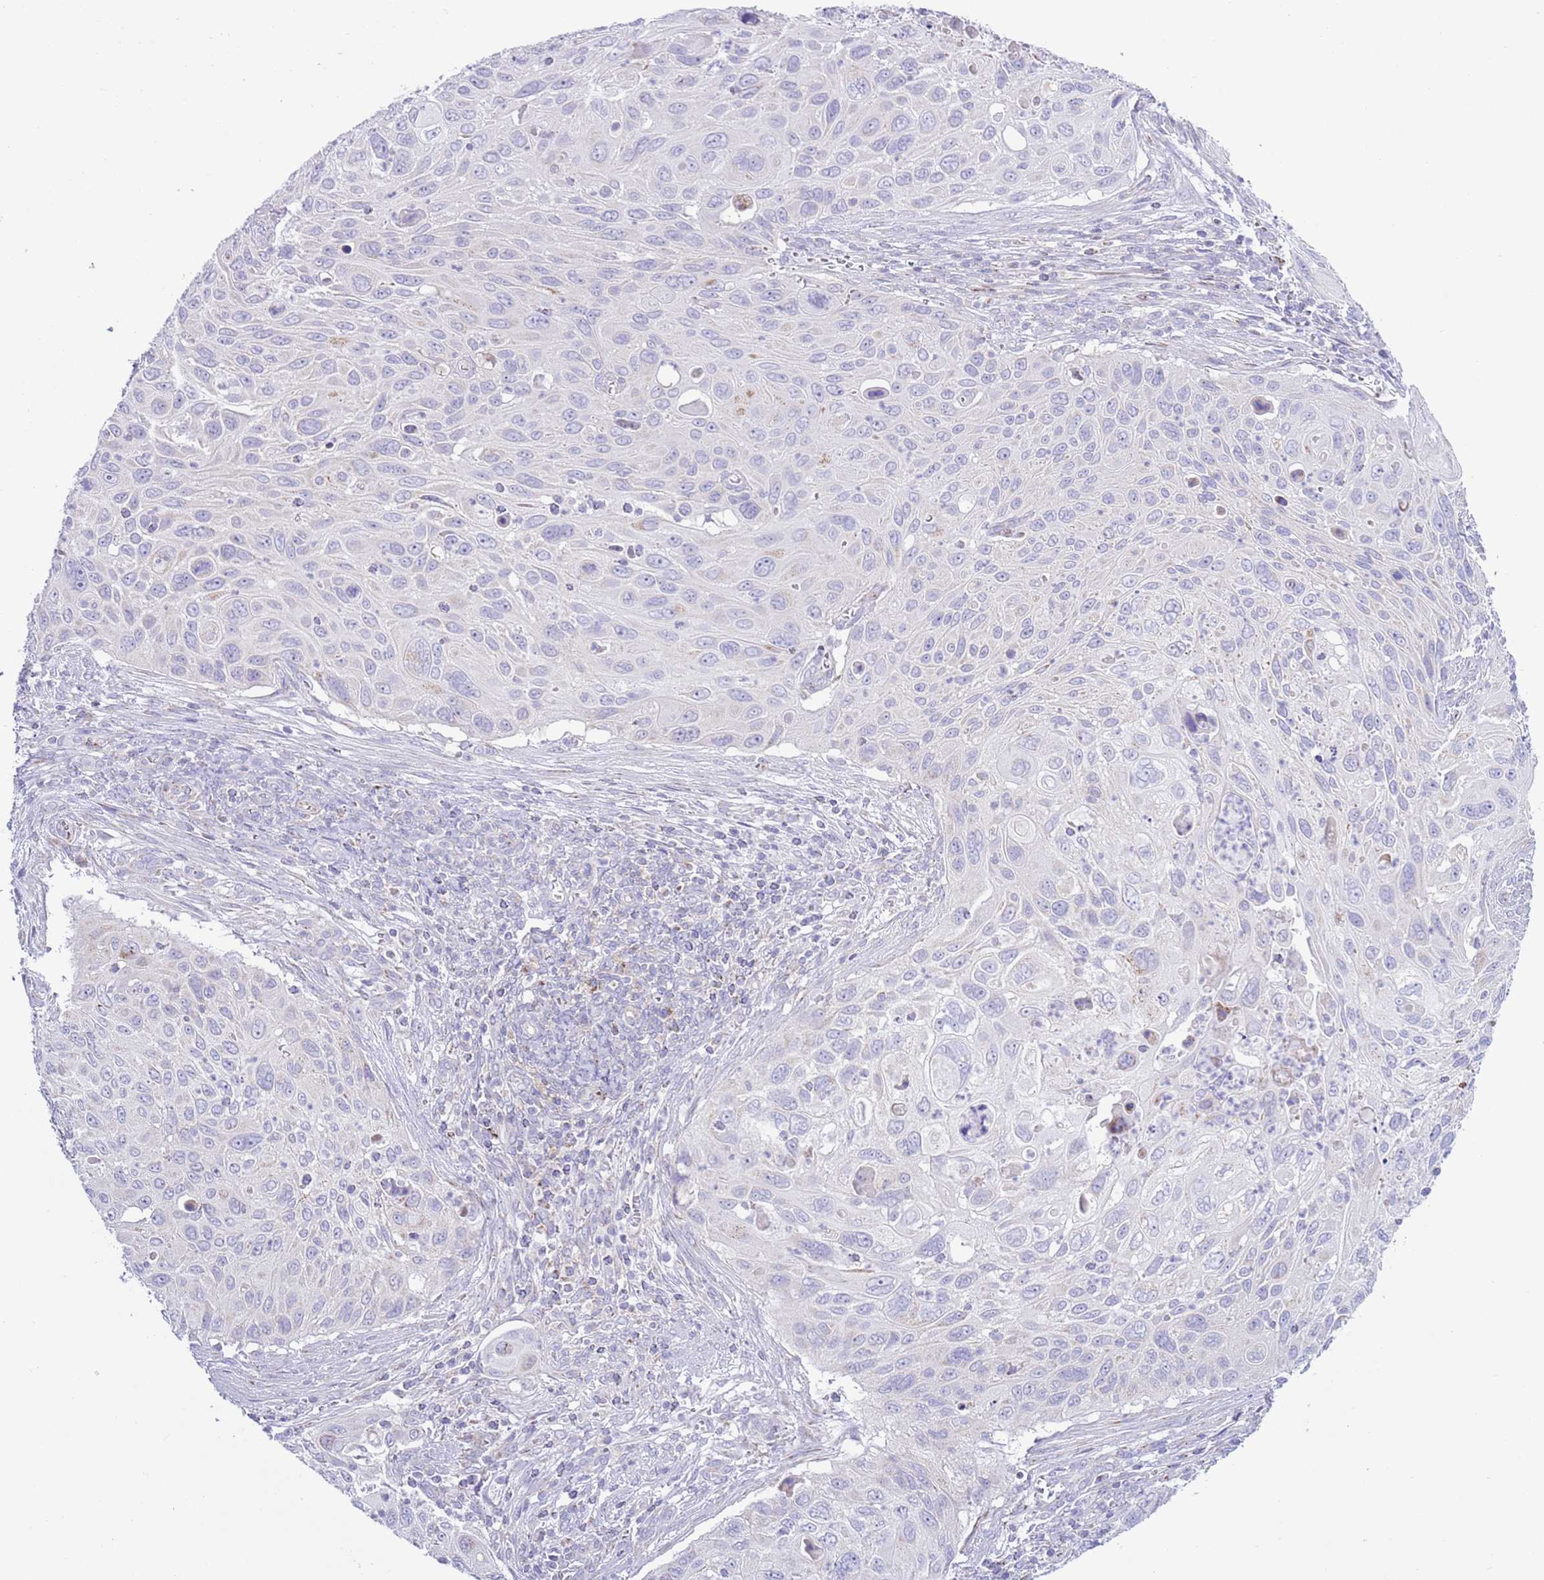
{"staining": {"intensity": "negative", "quantity": "none", "location": "none"}, "tissue": "cervical cancer", "cell_type": "Tumor cells", "image_type": "cancer", "snomed": [{"axis": "morphology", "description": "Squamous cell carcinoma, NOS"}, {"axis": "topography", "description": "Cervix"}], "caption": "High power microscopy histopathology image of an immunohistochemistry (IHC) image of cervical cancer (squamous cell carcinoma), revealing no significant staining in tumor cells. The staining was performed using DAB to visualize the protein expression in brown, while the nuclei were stained in blue with hematoxylin (Magnification: 20x).", "gene": "ATP6V1B1", "patient": {"sex": "female", "age": 70}}